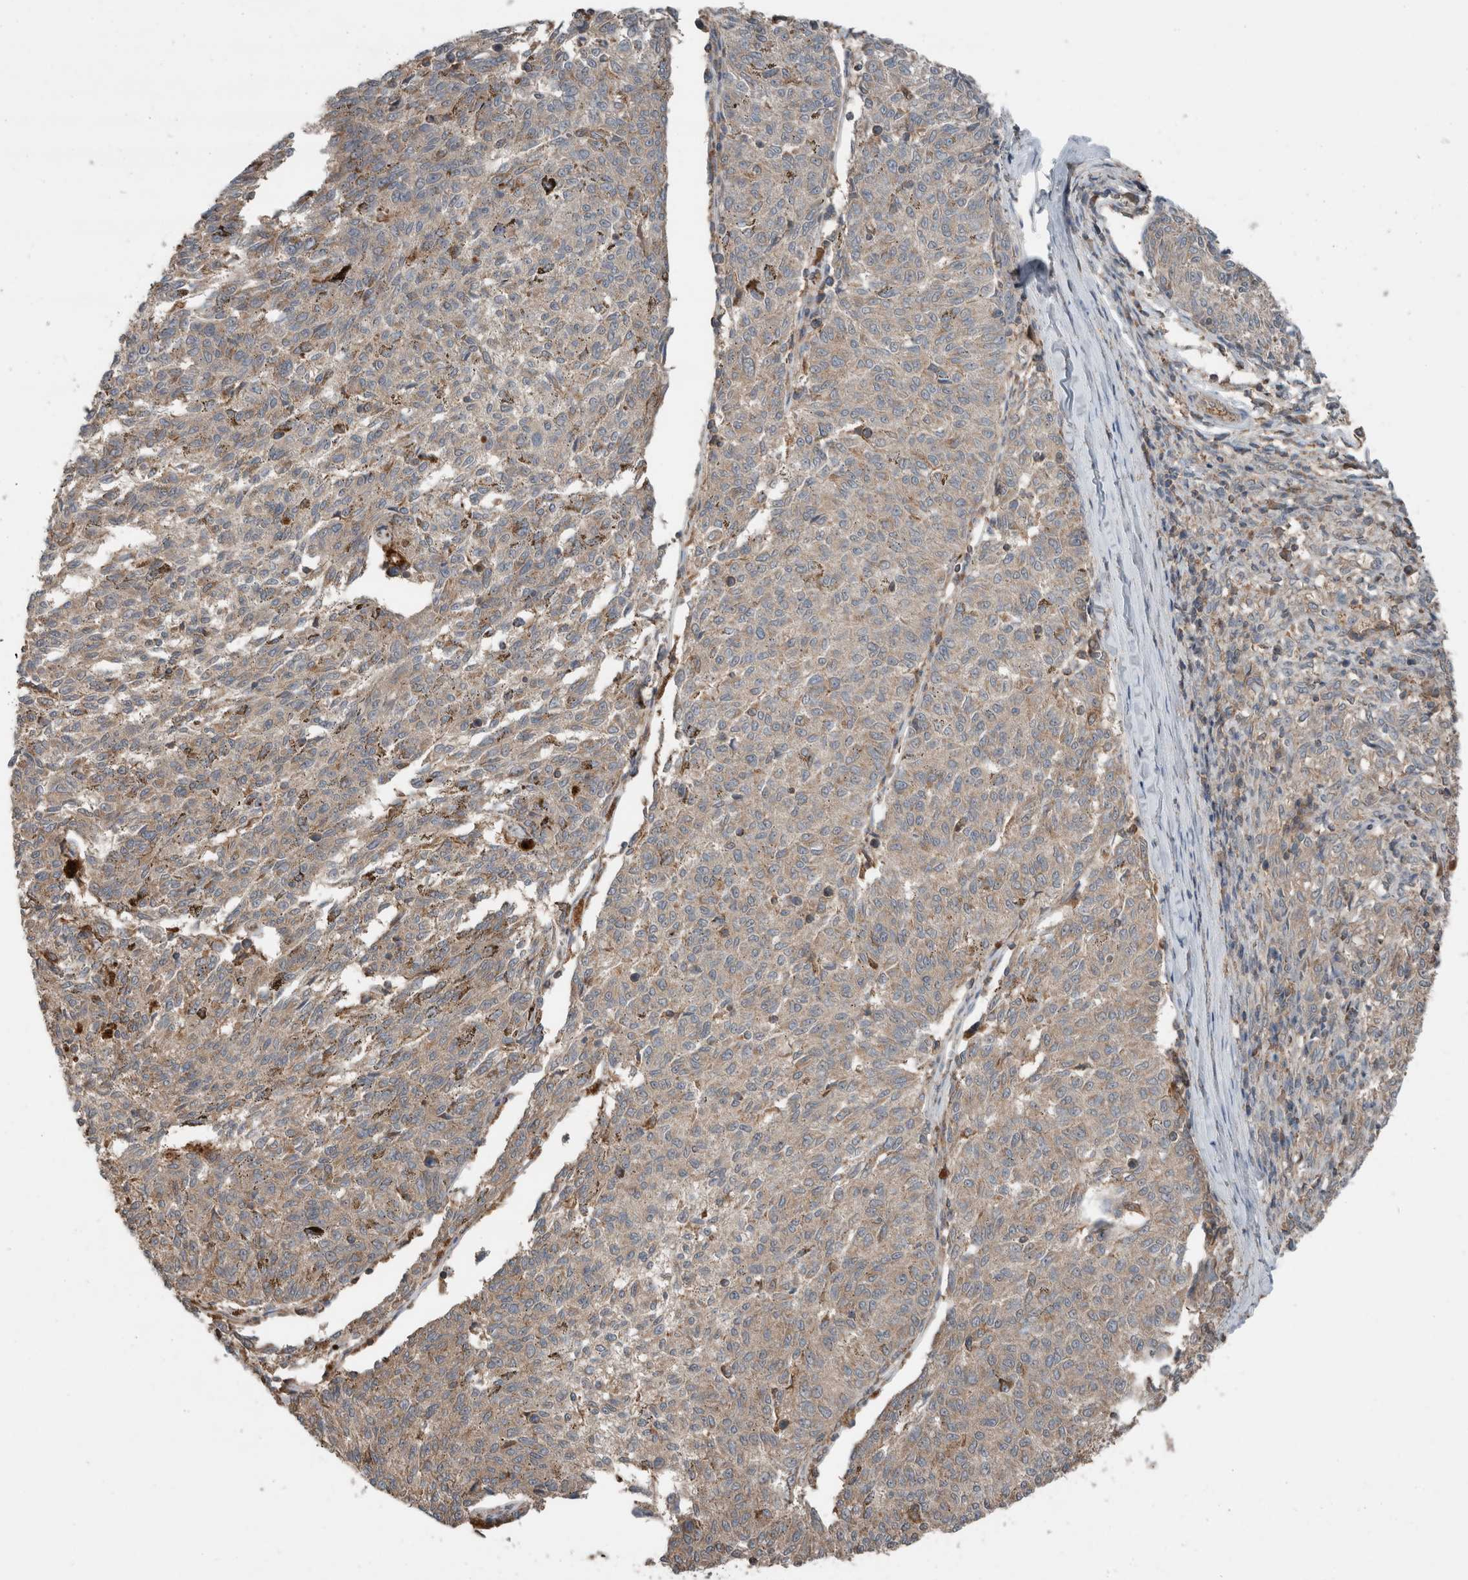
{"staining": {"intensity": "weak", "quantity": "<25%", "location": "cytoplasmic/membranous"}, "tissue": "melanoma", "cell_type": "Tumor cells", "image_type": "cancer", "snomed": [{"axis": "morphology", "description": "Malignant melanoma, NOS"}, {"axis": "topography", "description": "Skin"}], "caption": "High magnification brightfield microscopy of malignant melanoma stained with DAB (3,3'-diaminobenzidine) (brown) and counterstained with hematoxylin (blue): tumor cells show no significant expression.", "gene": "KLK14", "patient": {"sex": "female", "age": 72}}